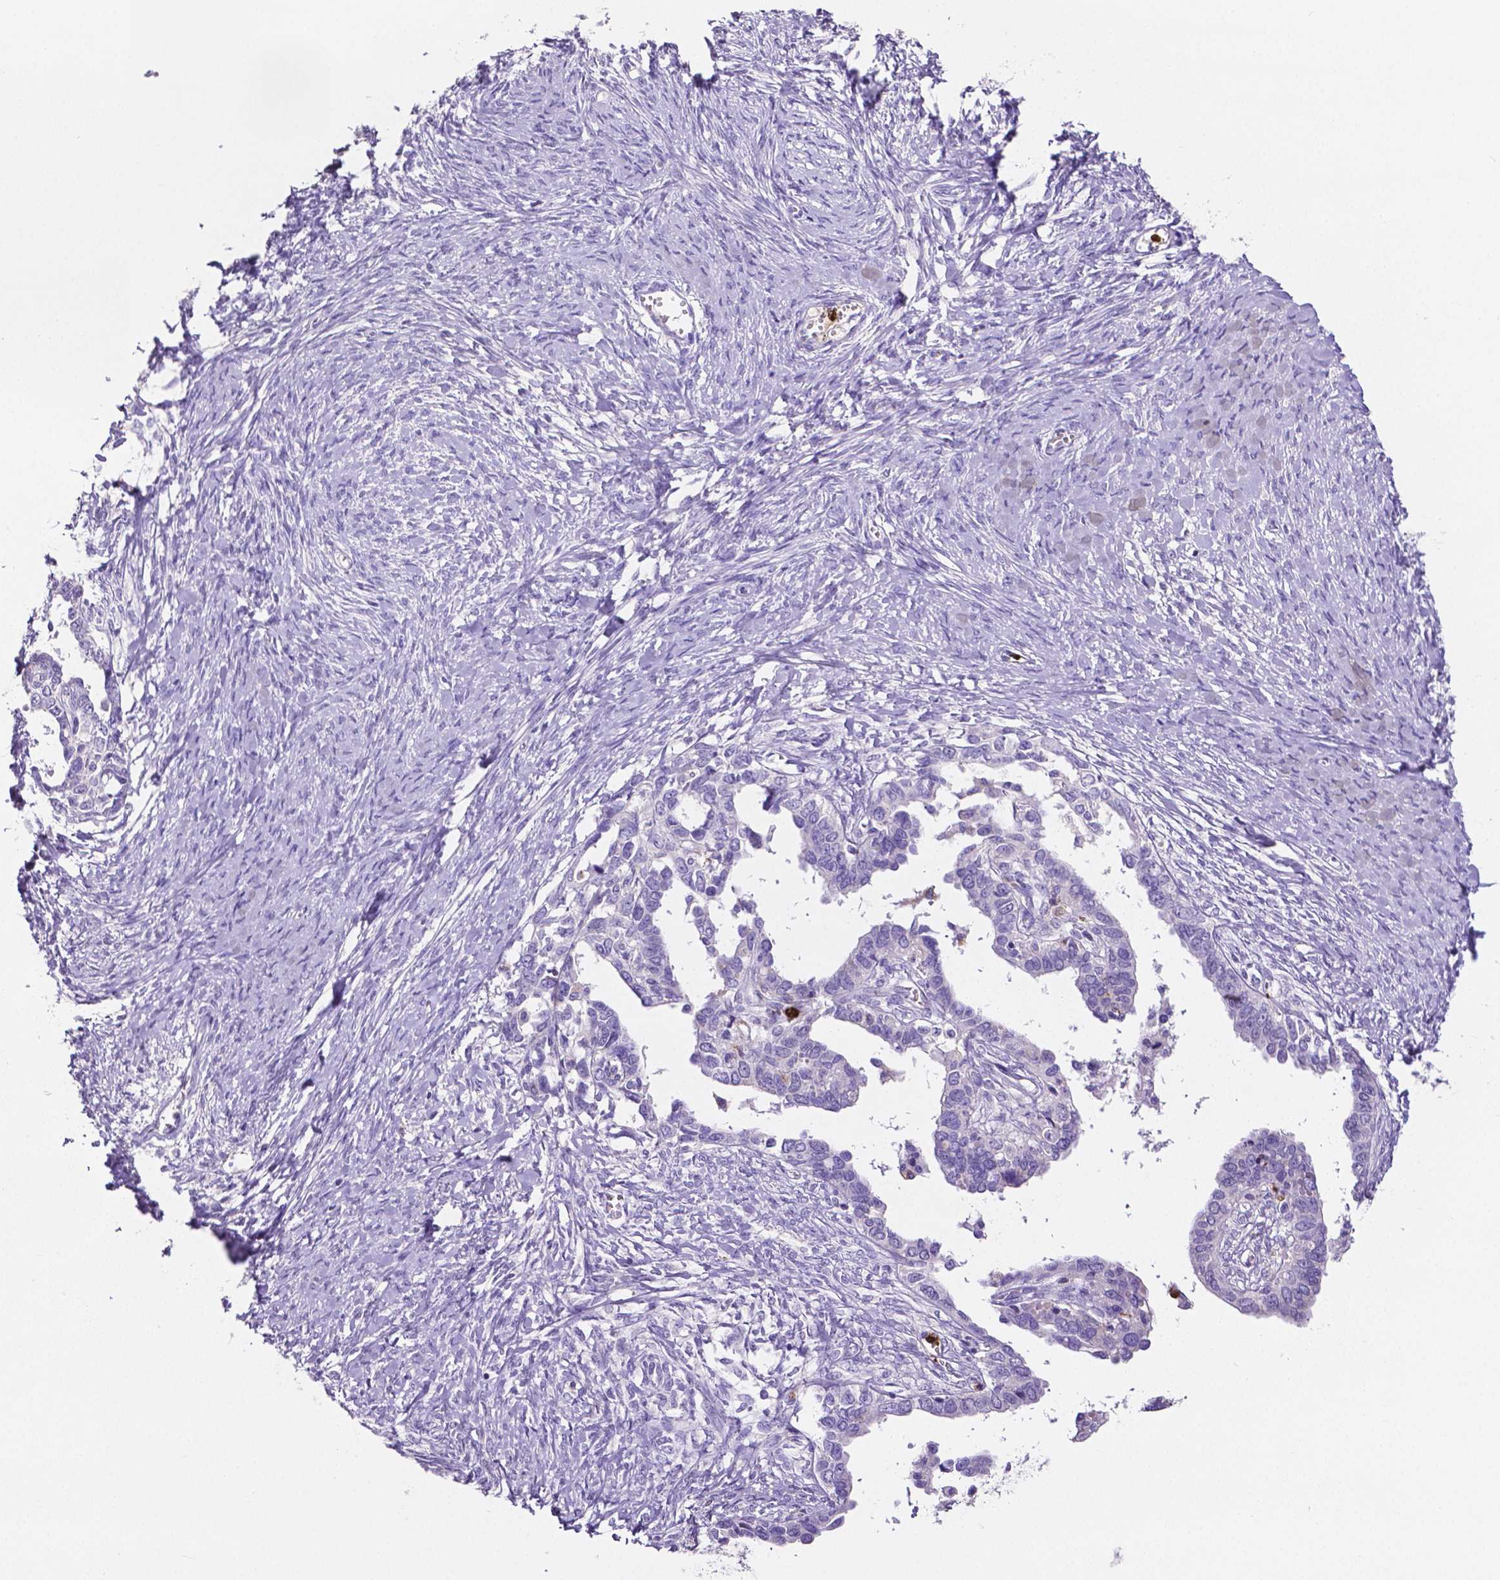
{"staining": {"intensity": "negative", "quantity": "none", "location": "none"}, "tissue": "ovarian cancer", "cell_type": "Tumor cells", "image_type": "cancer", "snomed": [{"axis": "morphology", "description": "Cystadenocarcinoma, serous, NOS"}, {"axis": "topography", "description": "Ovary"}], "caption": "A photomicrograph of human serous cystadenocarcinoma (ovarian) is negative for staining in tumor cells.", "gene": "MMP9", "patient": {"sex": "female", "age": 69}}